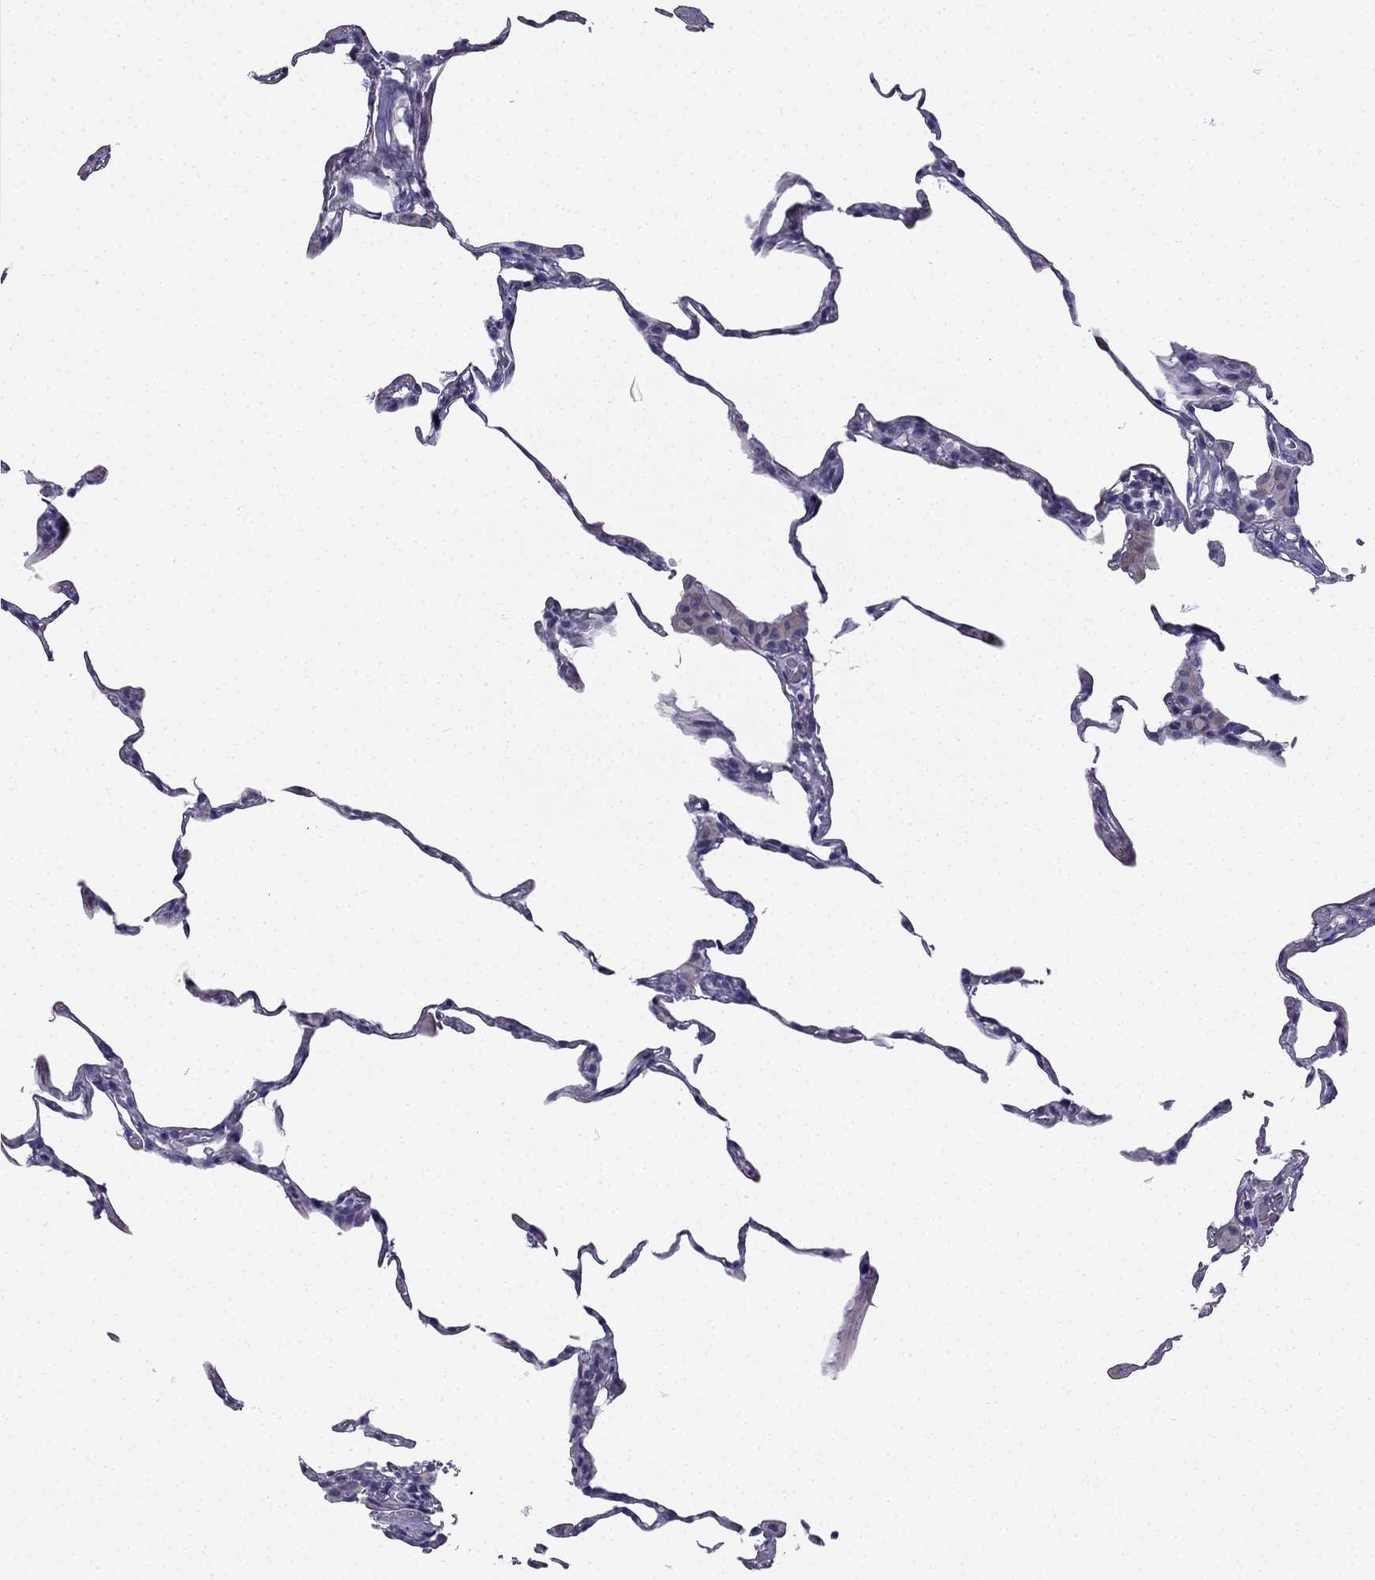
{"staining": {"intensity": "negative", "quantity": "none", "location": "none"}, "tissue": "lung", "cell_type": "Alveolar cells", "image_type": "normal", "snomed": [{"axis": "morphology", "description": "Normal tissue, NOS"}, {"axis": "topography", "description": "Lung"}], "caption": "Immunohistochemical staining of unremarkable lung displays no significant expression in alveolar cells.", "gene": "CFAP53", "patient": {"sex": "female", "age": 57}}